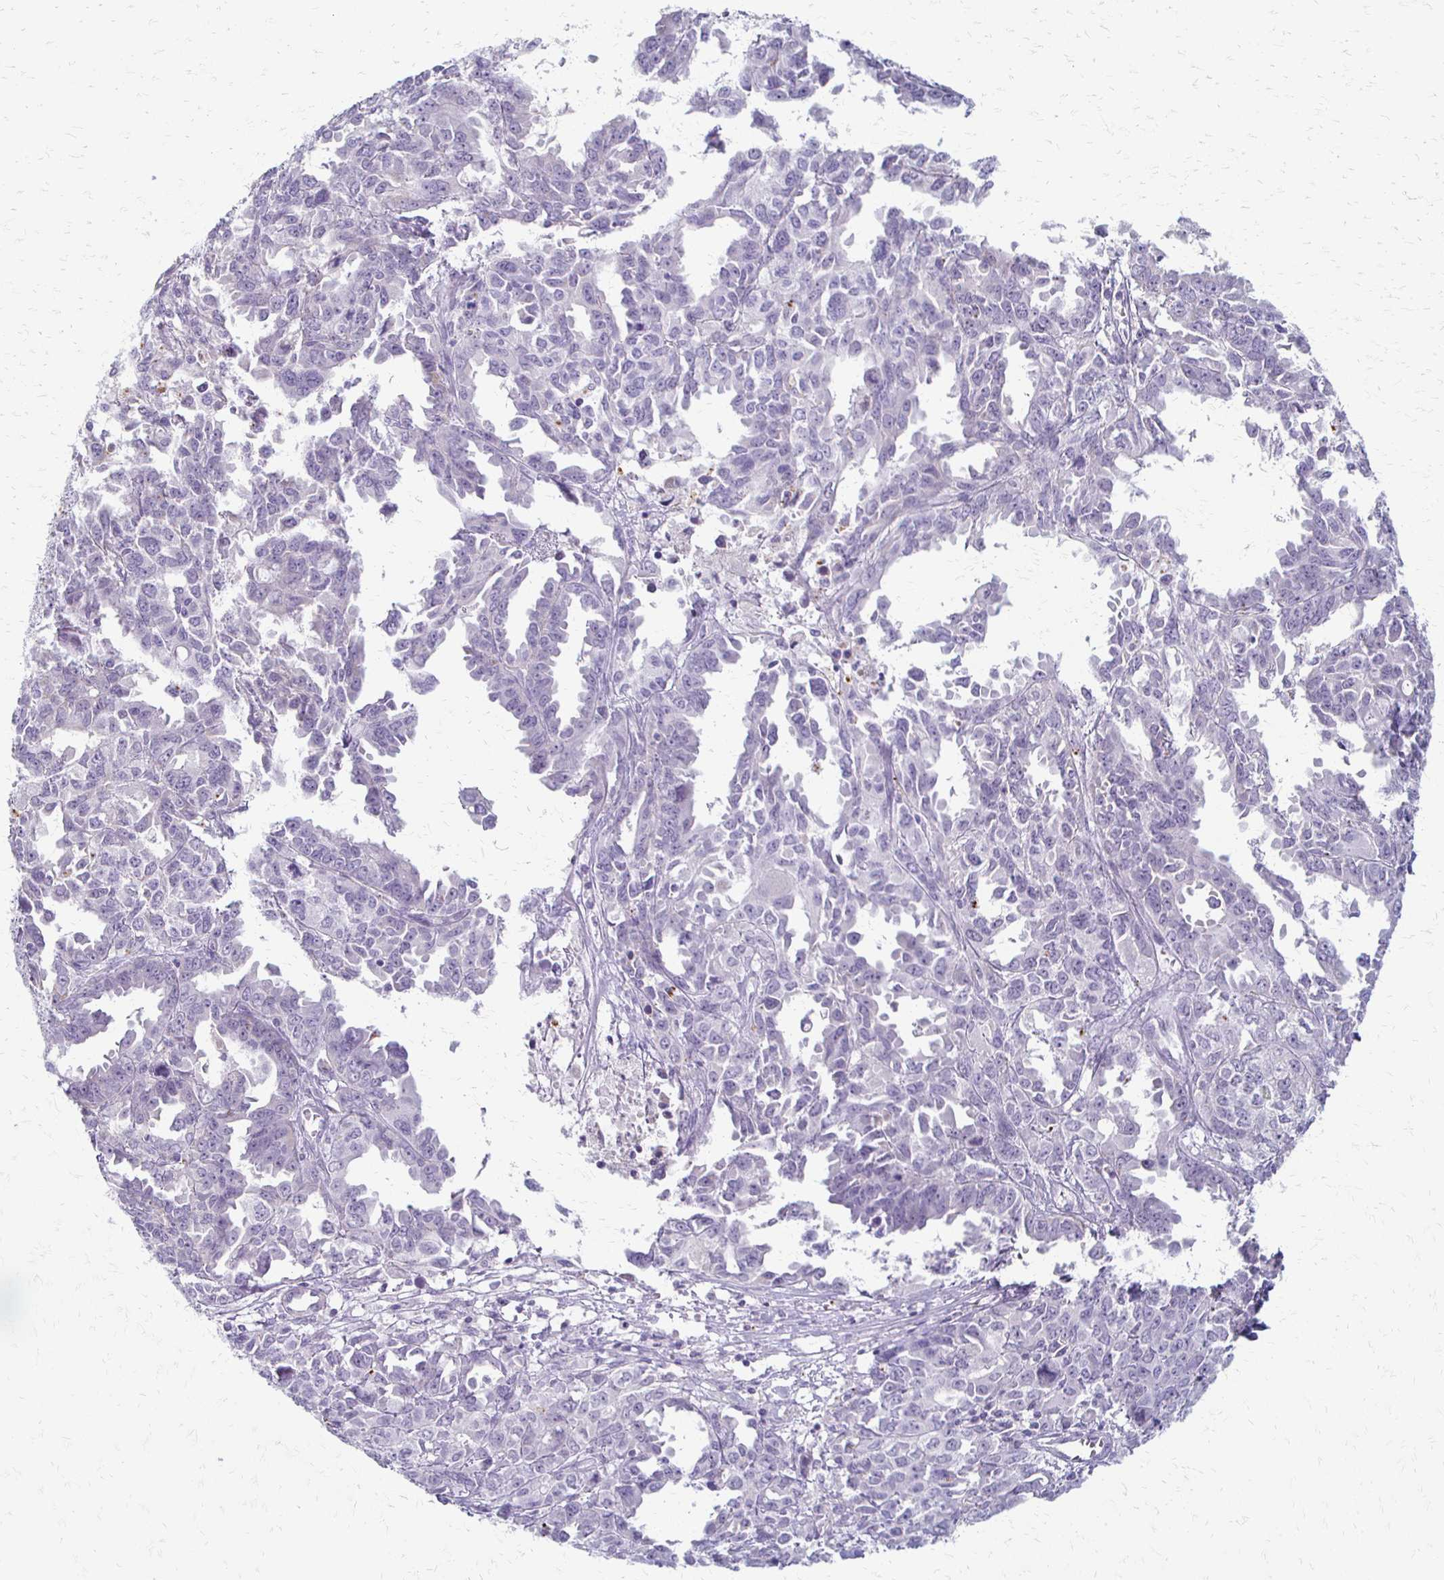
{"staining": {"intensity": "negative", "quantity": "none", "location": "none"}, "tissue": "ovarian cancer", "cell_type": "Tumor cells", "image_type": "cancer", "snomed": [{"axis": "morphology", "description": "Adenocarcinoma, NOS"}, {"axis": "morphology", "description": "Carcinoma, endometroid"}, {"axis": "topography", "description": "Ovary"}], "caption": "Immunohistochemical staining of human ovarian cancer displays no significant positivity in tumor cells. Nuclei are stained in blue.", "gene": "ACP5", "patient": {"sex": "female", "age": 72}}